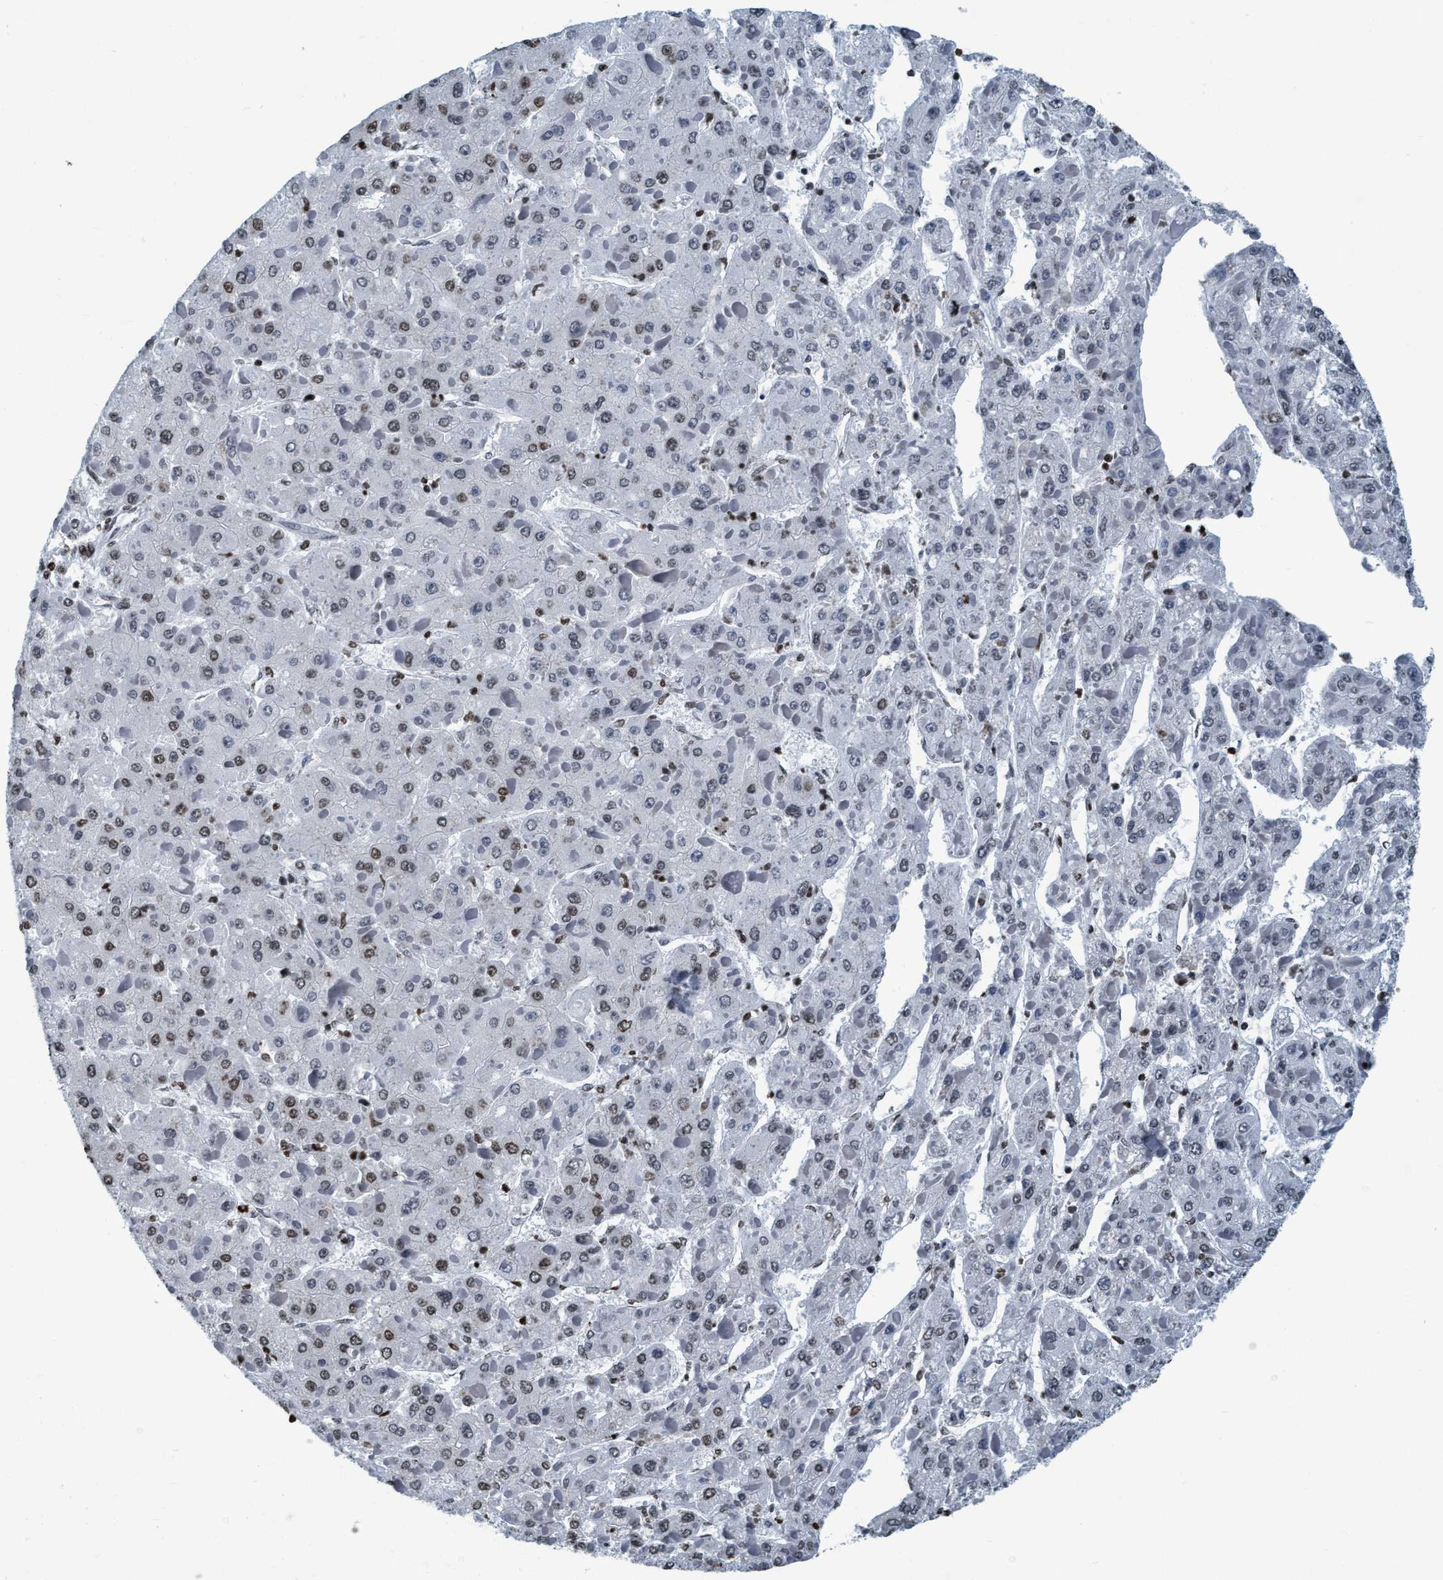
{"staining": {"intensity": "weak", "quantity": "<25%", "location": "nuclear"}, "tissue": "liver cancer", "cell_type": "Tumor cells", "image_type": "cancer", "snomed": [{"axis": "morphology", "description": "Carcinoma, Hepatocellular, NOS"}, {"axis": "topography", "description": "Liver"}], "caption": "Tumor cells show no significant staining in liver cancer.", "gene": "CCNE2", "patient": {"sex": "female", "age": 73}}